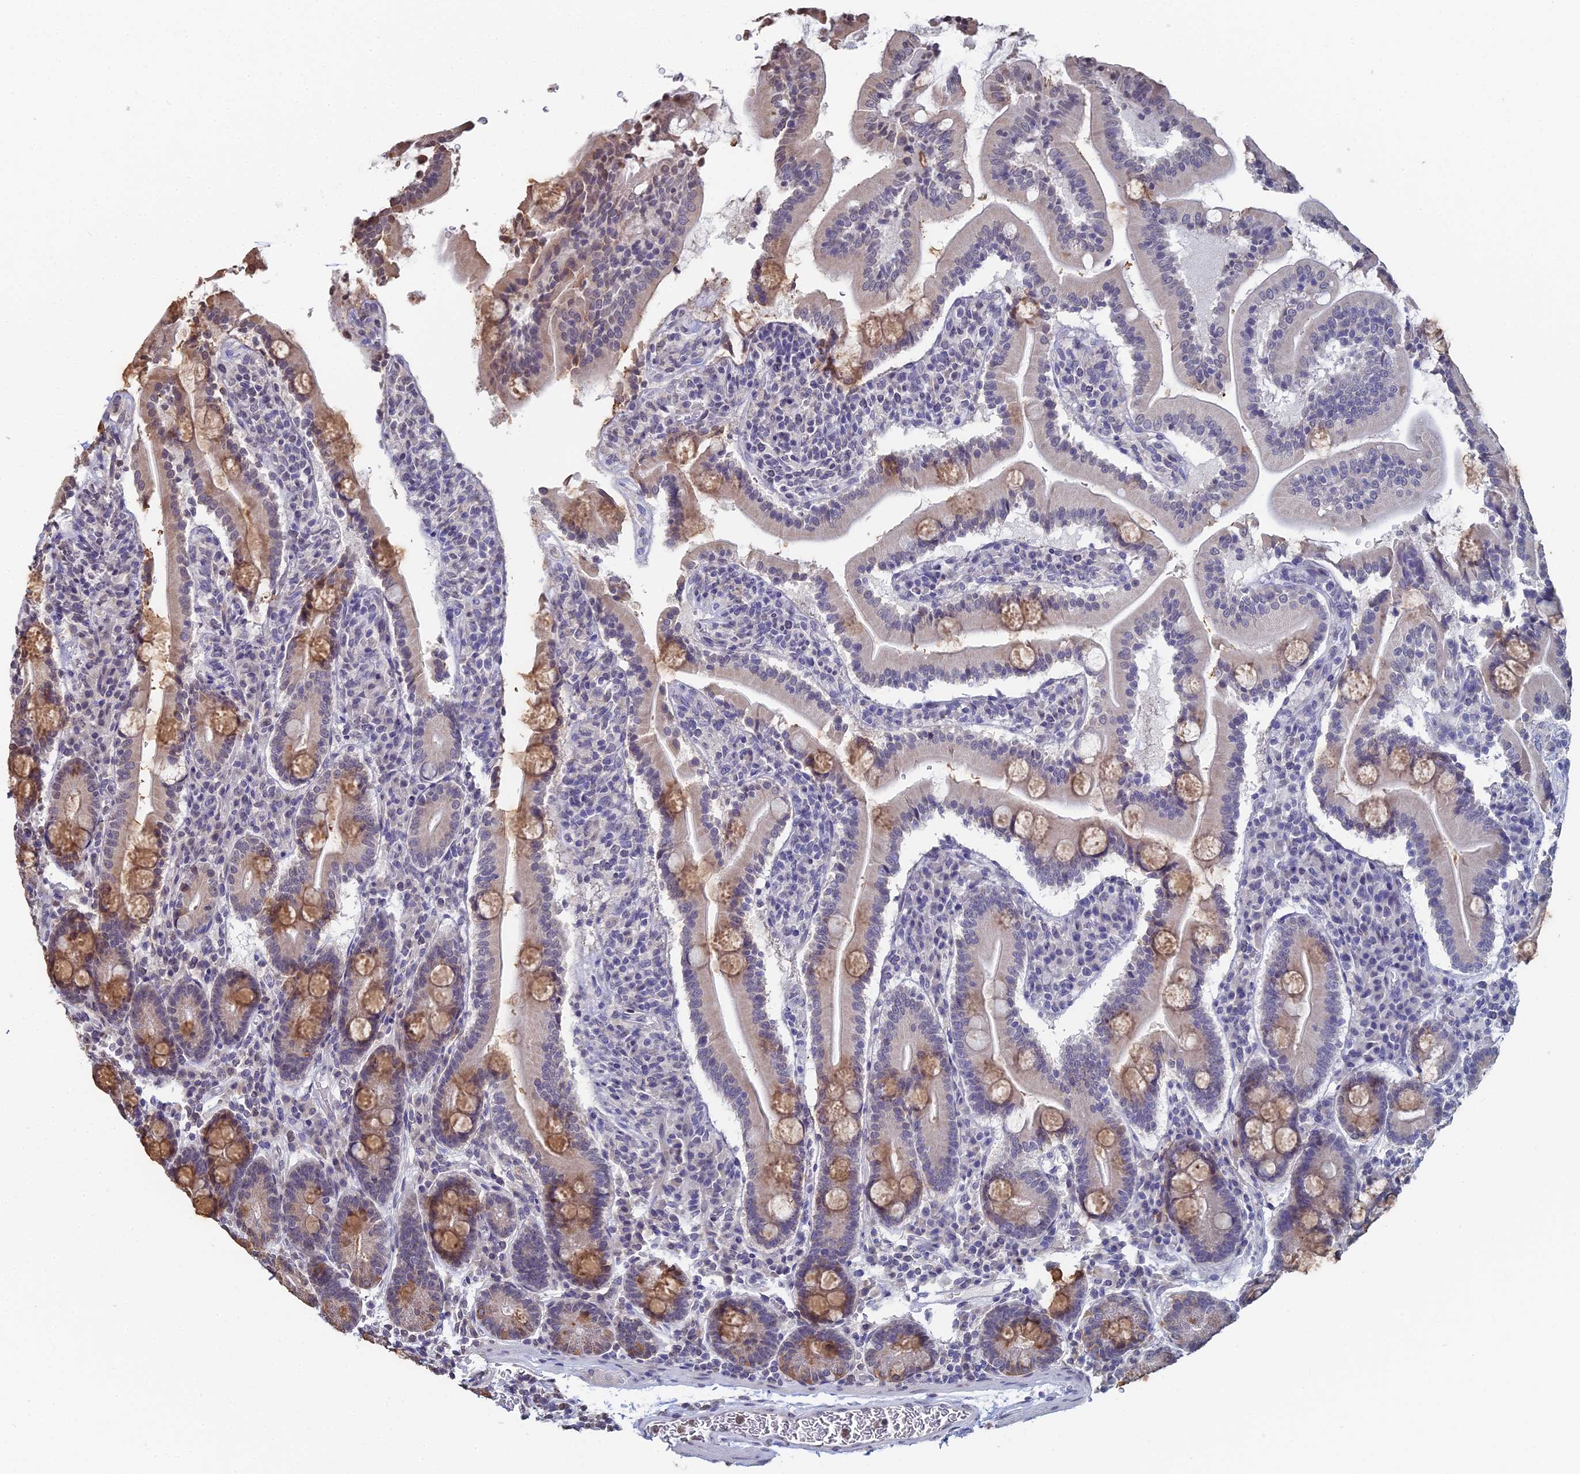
{"staining": {"intensity": "moderate", "quantity": "<25%", "location": "cytoplasmic/membranous"}, "tissue": "duodenum", "cell_type": "Glandular cells", "image_type": "normal", "snomed": [{"axis": "morphology", "description": "Normal tissue, NOS"}, {"axis": "topography", "description": "Duodenum"}], "caption": "A low amount of moderate cytoplasmic/membranous positivity is identified in approximately <25% of glandular cells in normal duodenum.", "gene": "PRR22", "patient": {"sex": "male", "age": 35}}